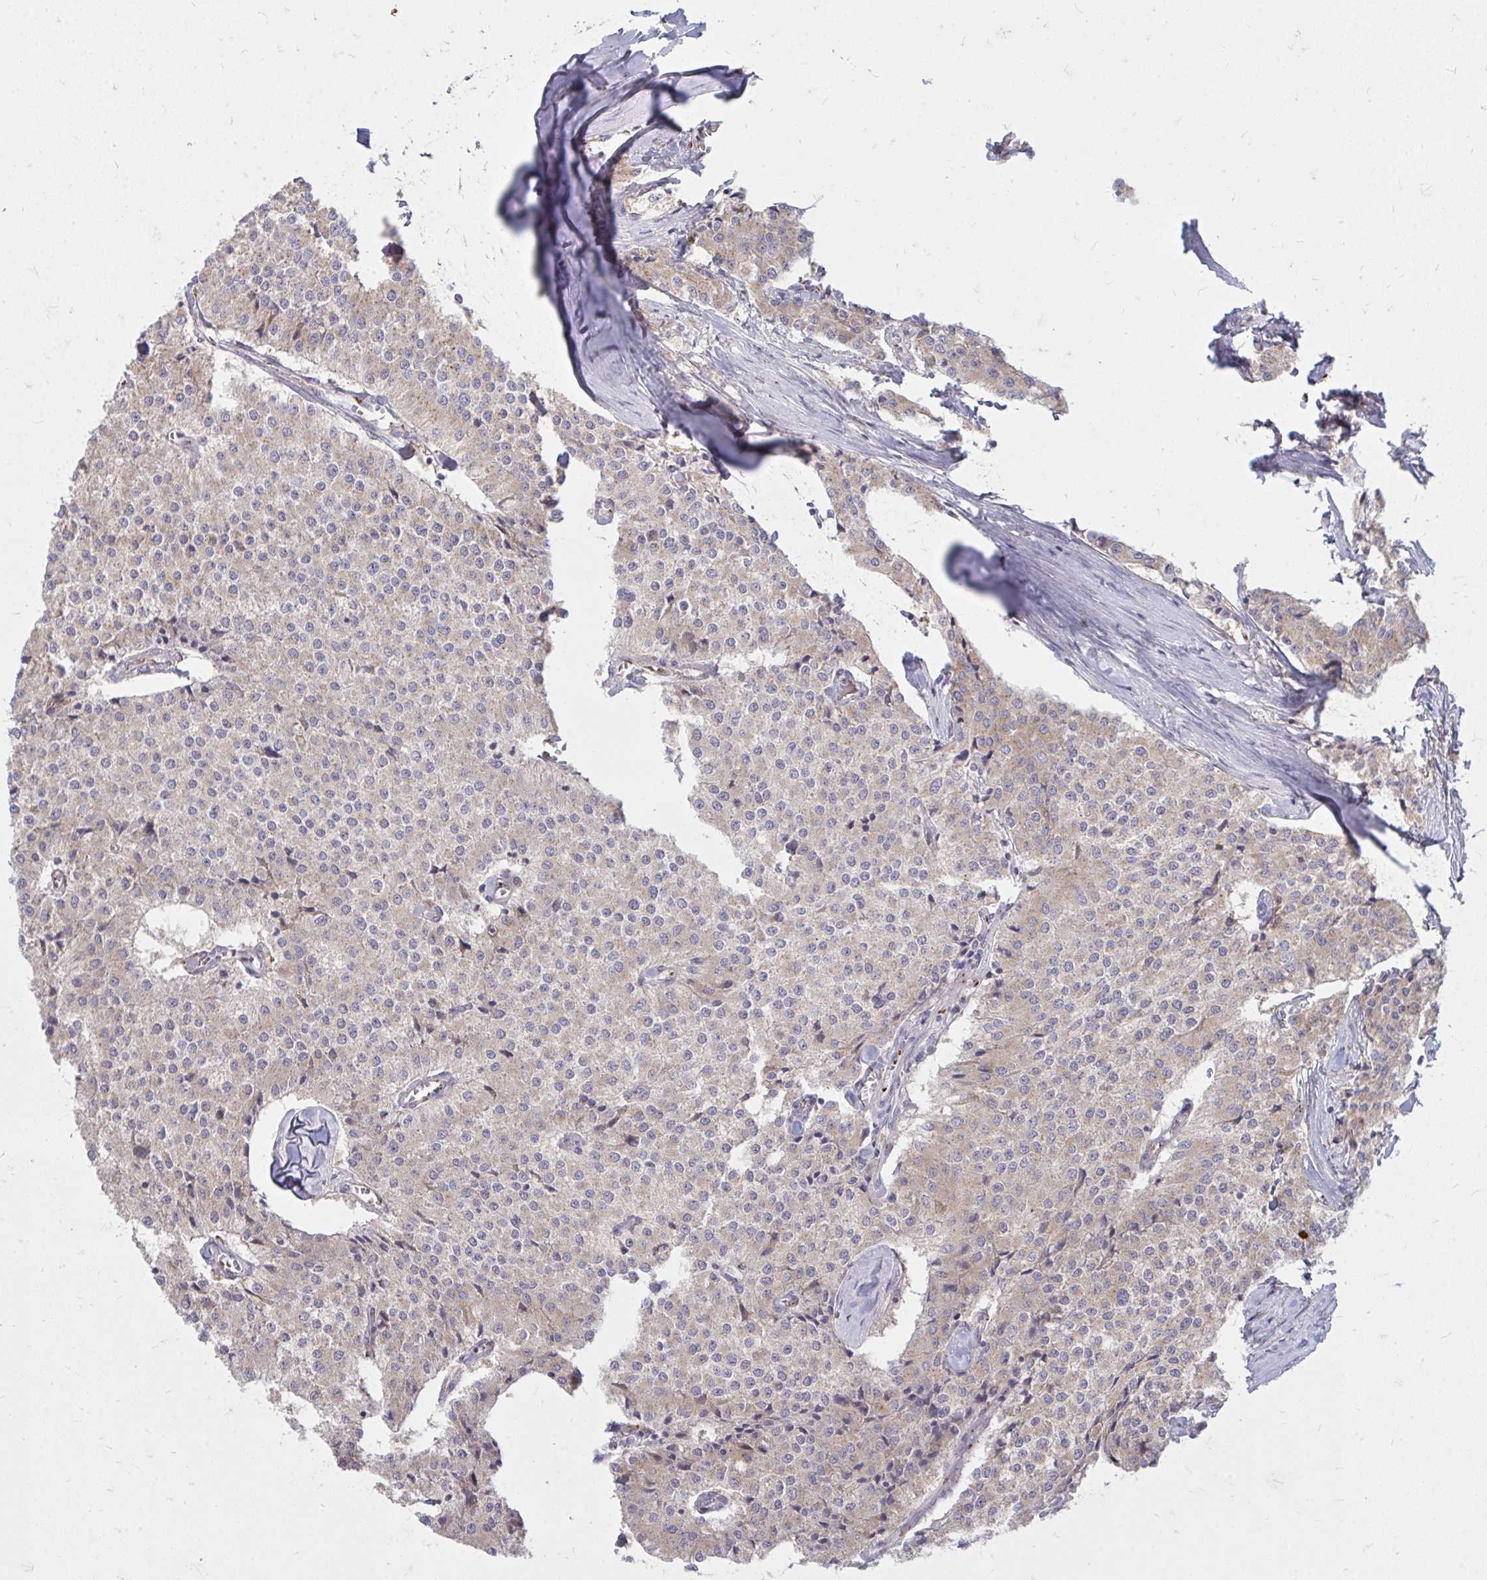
{"staining": {"intensity": "weak", "quantity": "<25%", "location": "cytoplasmic/membranous"}, "tissue": "carcinoid", "cell_type": "Tumor cells", "image_type": "cancer", "snomed": [{"axis": "morphology", "description": "Carcinoid, malignant, NOS"}, {"axis": "topography", "description": "Colon"}], "caption": "The histopathology image demonstrates no significant staining in tumor cells of malignant carcinoid. Nuclei are stained in blue.", "gene": "RAB6B", "patient": {"sex": "female", "age": 52}}